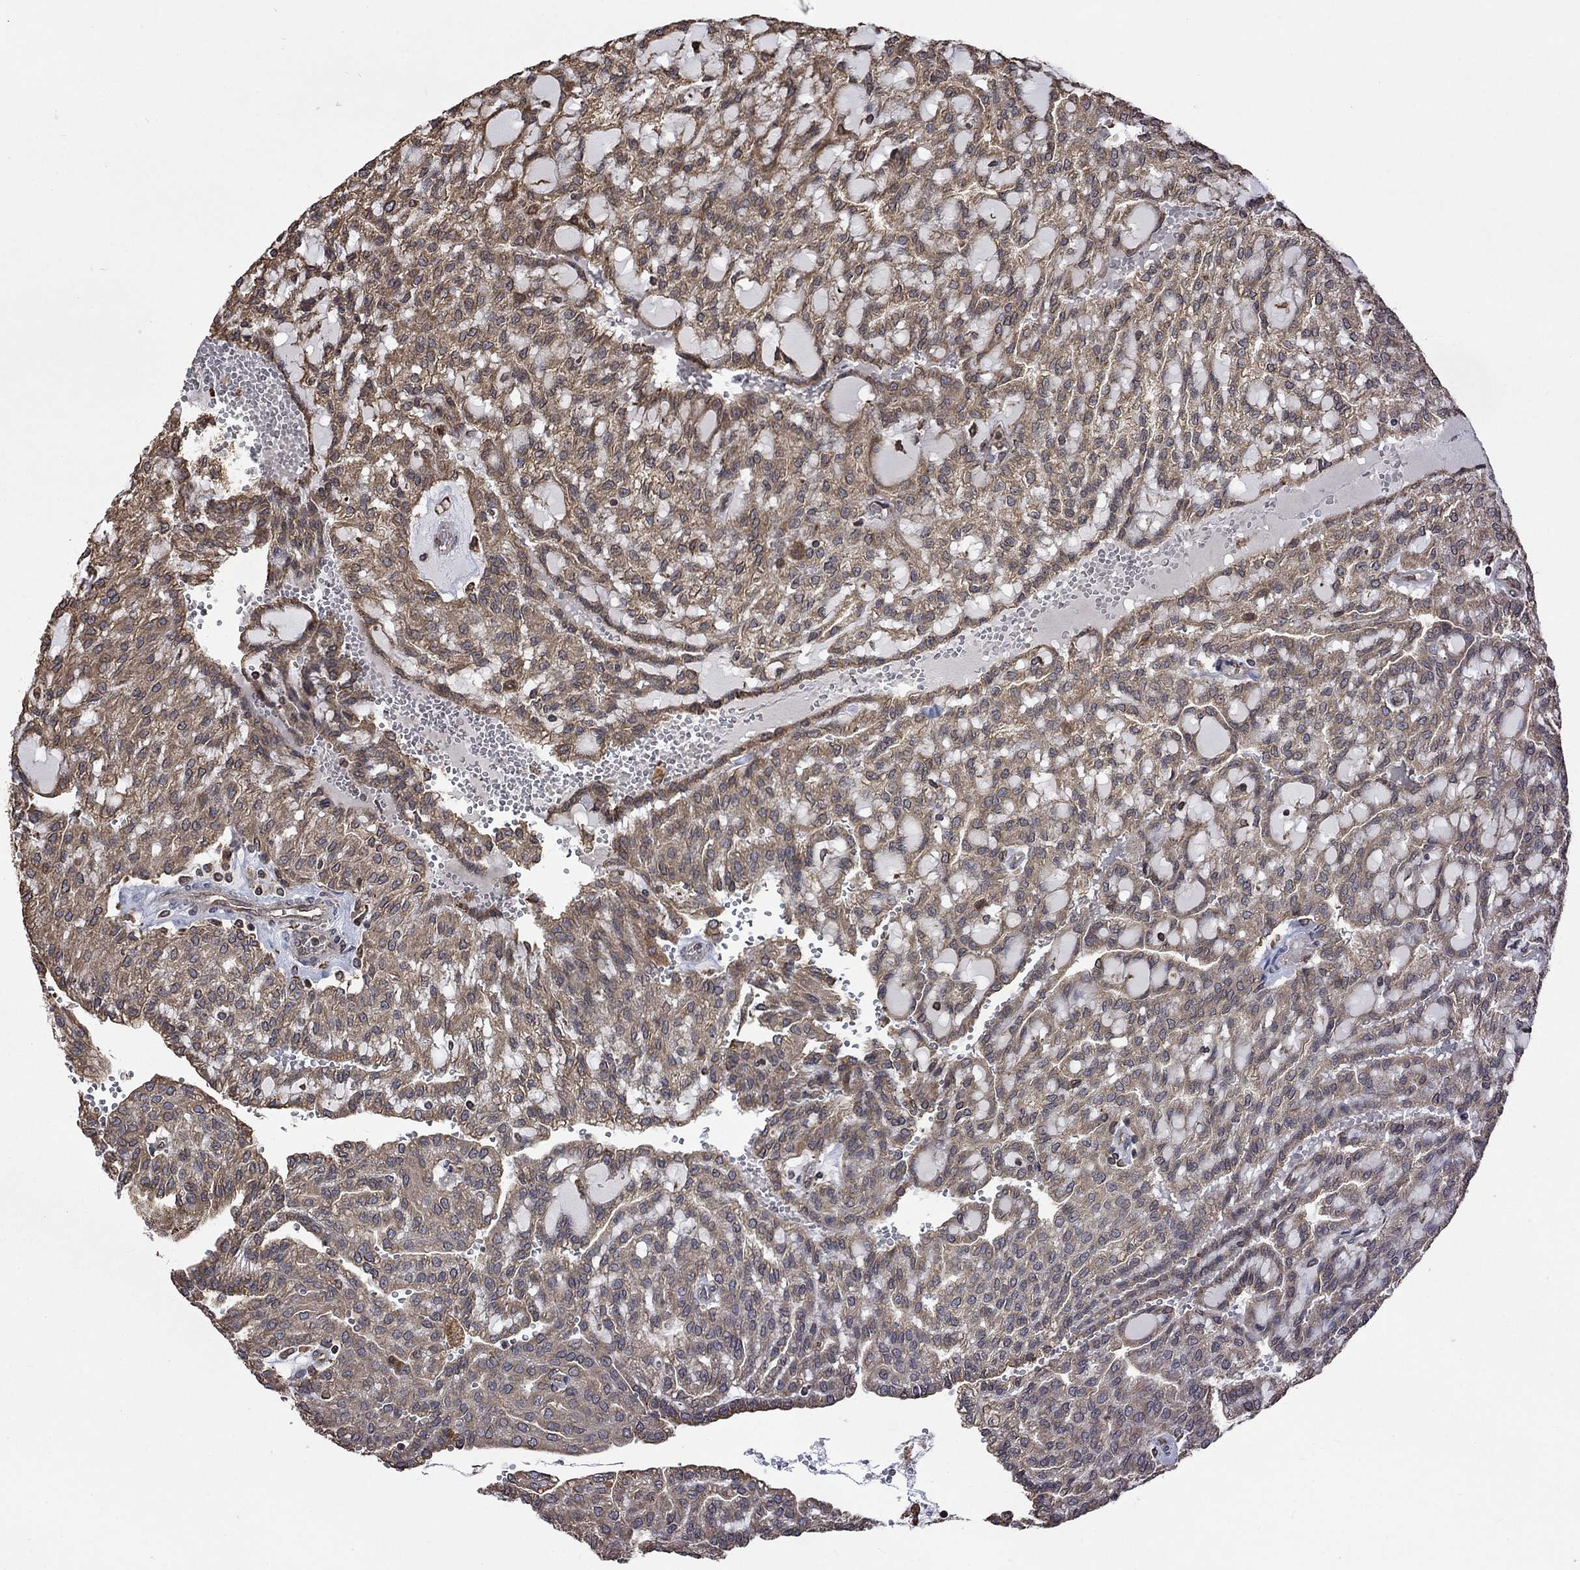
{"staining": {"intensity": "weak", "quantity": "25%-75%", "location": "cytoplasmic/membranous"}, "tissue": "renal cancer", "cell_type": "Tumor cells", "image_type": "cancer", "snomed": [{"axis": "morphology", "description": "Adenocarcinoma, NOS"}, {"axis": "topography", "description": "Kidney"}], "caption": "This is a micrograph of immunohistochemistry (IHC) staining of renal adenocarcinoma, which shows weak staining in the cytoplasmic/membranous of tumor cells.", "gene": "ESRRA", "patient": {"sex": "male", "age": 63}}